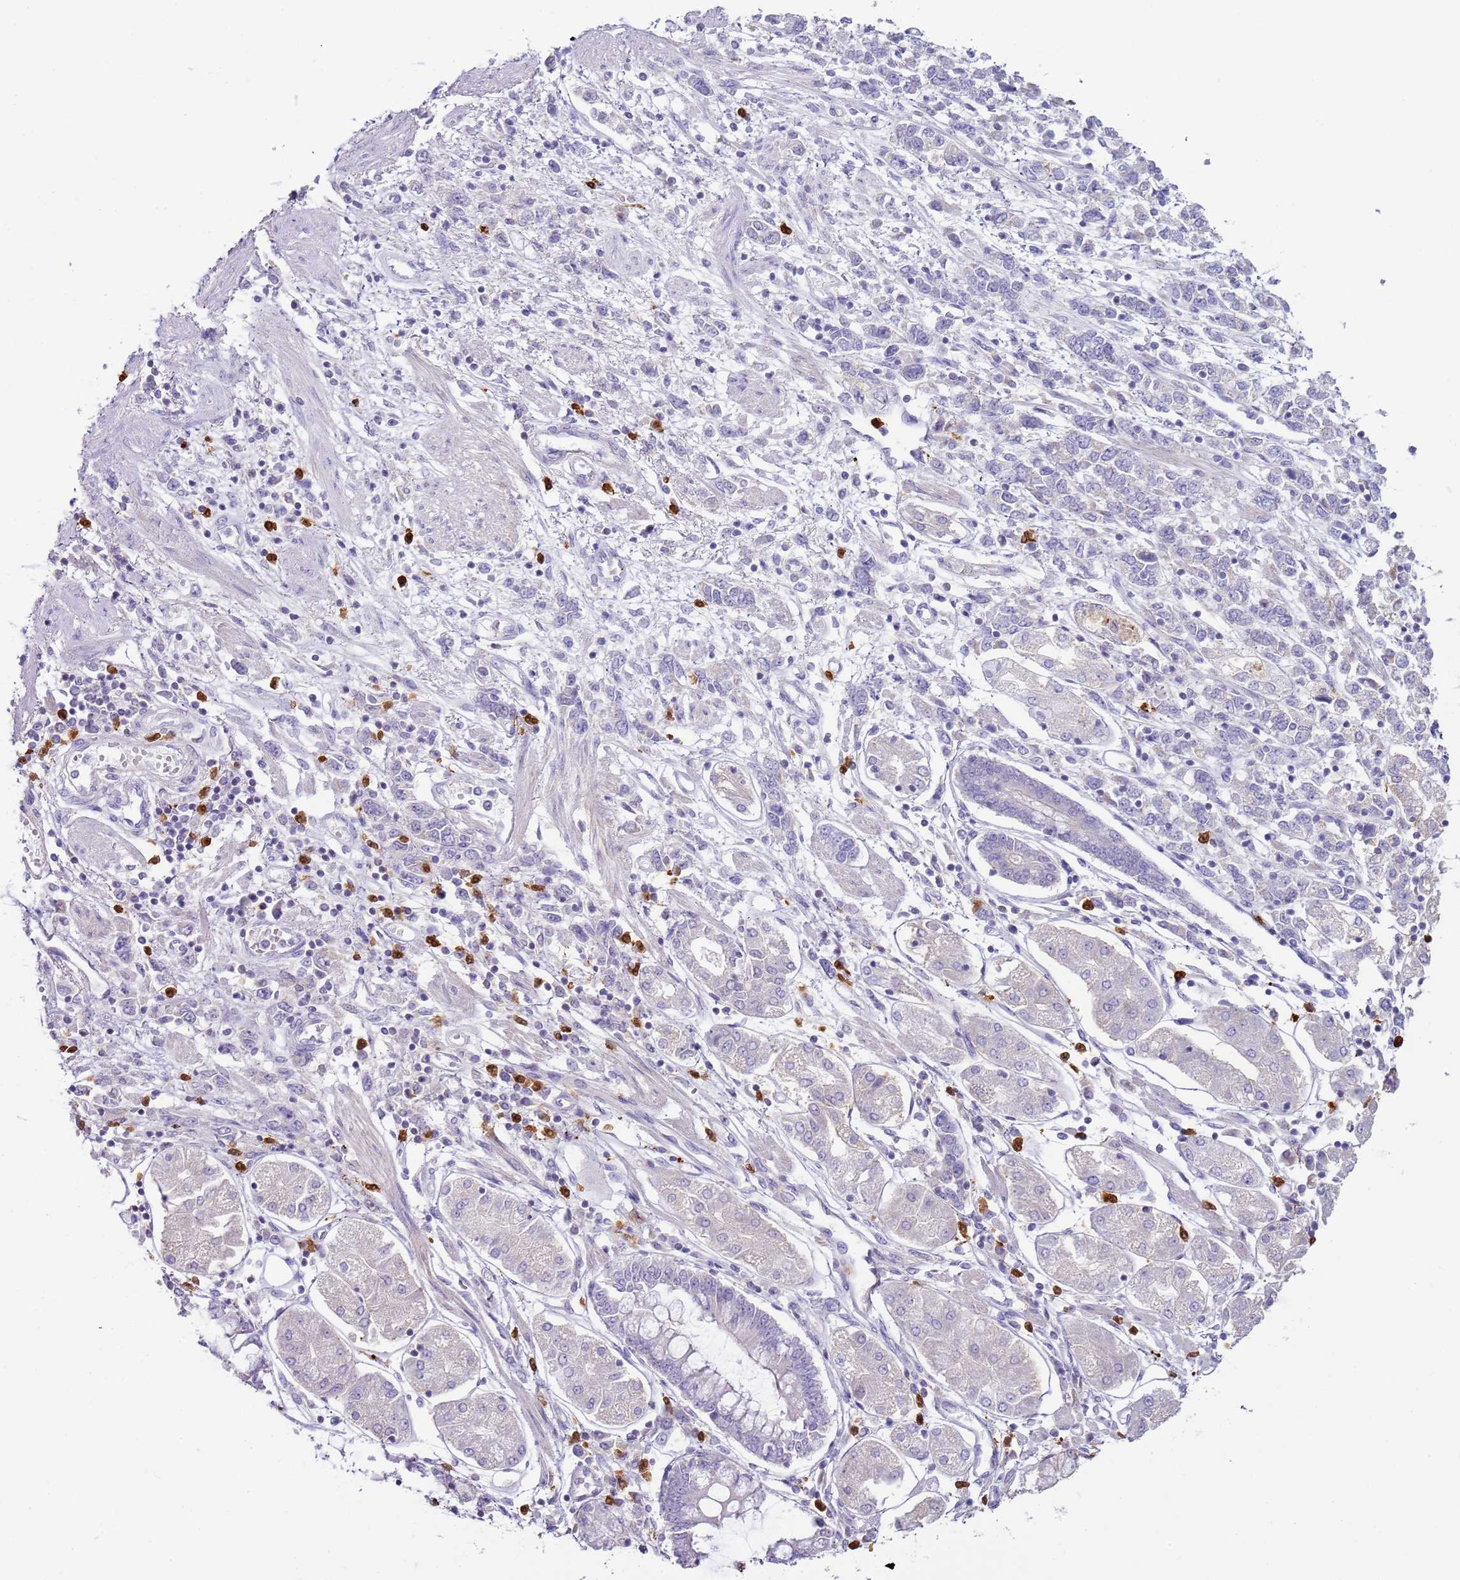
{"staining": {"intensity": "negative", "quantity": "none", "location": "none"}, "tissue": "stomach cancer", "cell_type": "Tumor cells", "image_type": "cancer", "snomed": [{"axis": "morphology", "description": "Adenocarcinoma, NOS"}, {"axis": "topography", "description": "Stomach"}], "caption": "Immunohistochemistry micrograph of adenocarcinoma (stomach) stained for a protein (brown), which demonstrates no staining in tumor cells.", "gene": "IL2RG", "patient": {"sex": "female", "age": 76}}